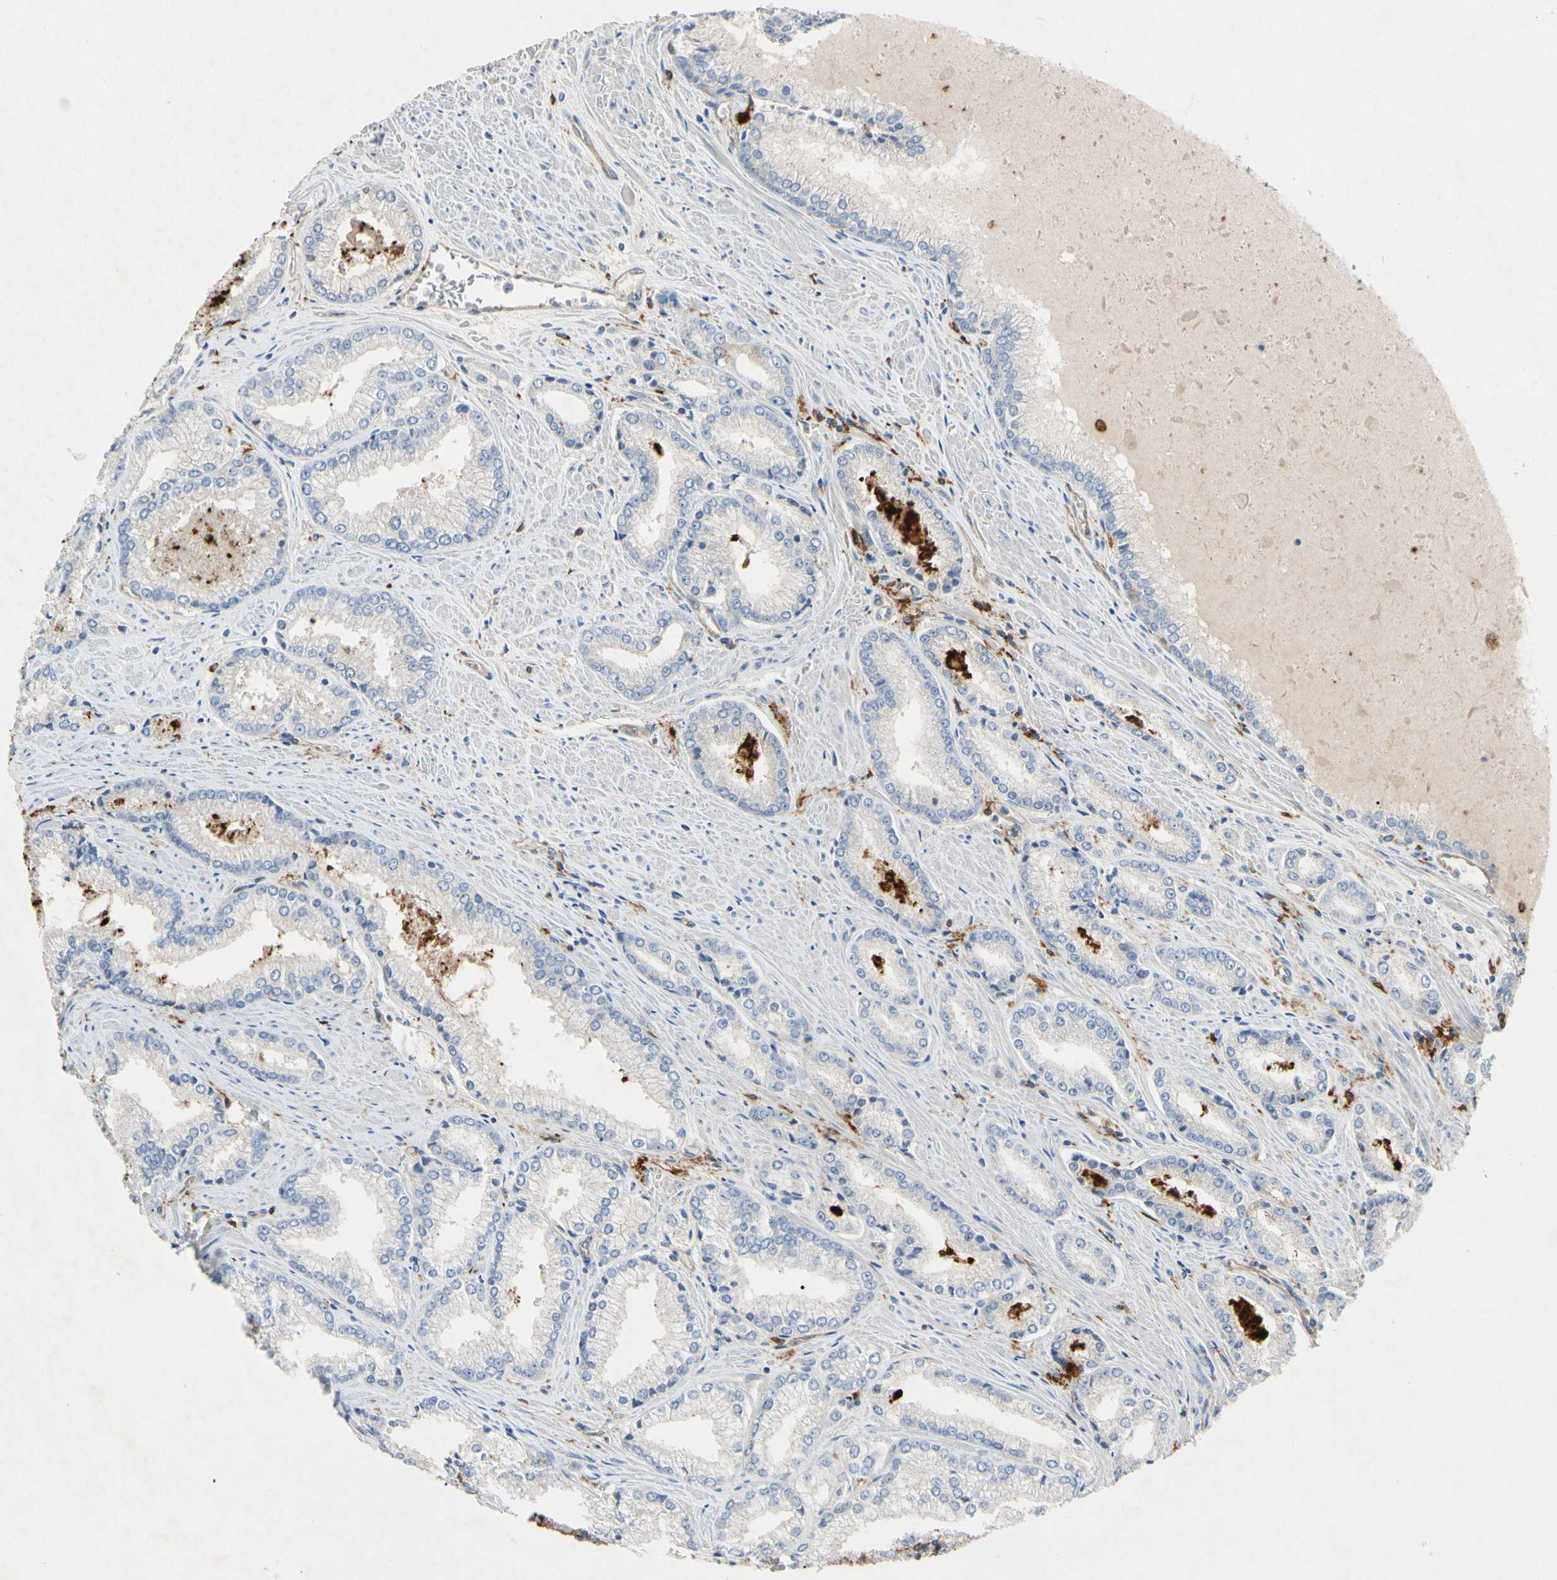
{"staining": {"intensity": "negative", "quantity": "none", "location": "none"}, "tissue": "prostate cancer", "cell_type": "Tumor cells", "image_type": "cancer", "snomed": [{"axis": "morphology", "description": "Adenocarcinoma, Low grade"}, {"axis": "topography", "description": "Prostate"}], "caption": "Prostate cancer (adenocarcinoma (low-grade)) stained for a protein using immunohistochemistry exhibits no expression tumor cells.", "gene": "GAS6", "patient": {"sex": "male", "age": 64}}